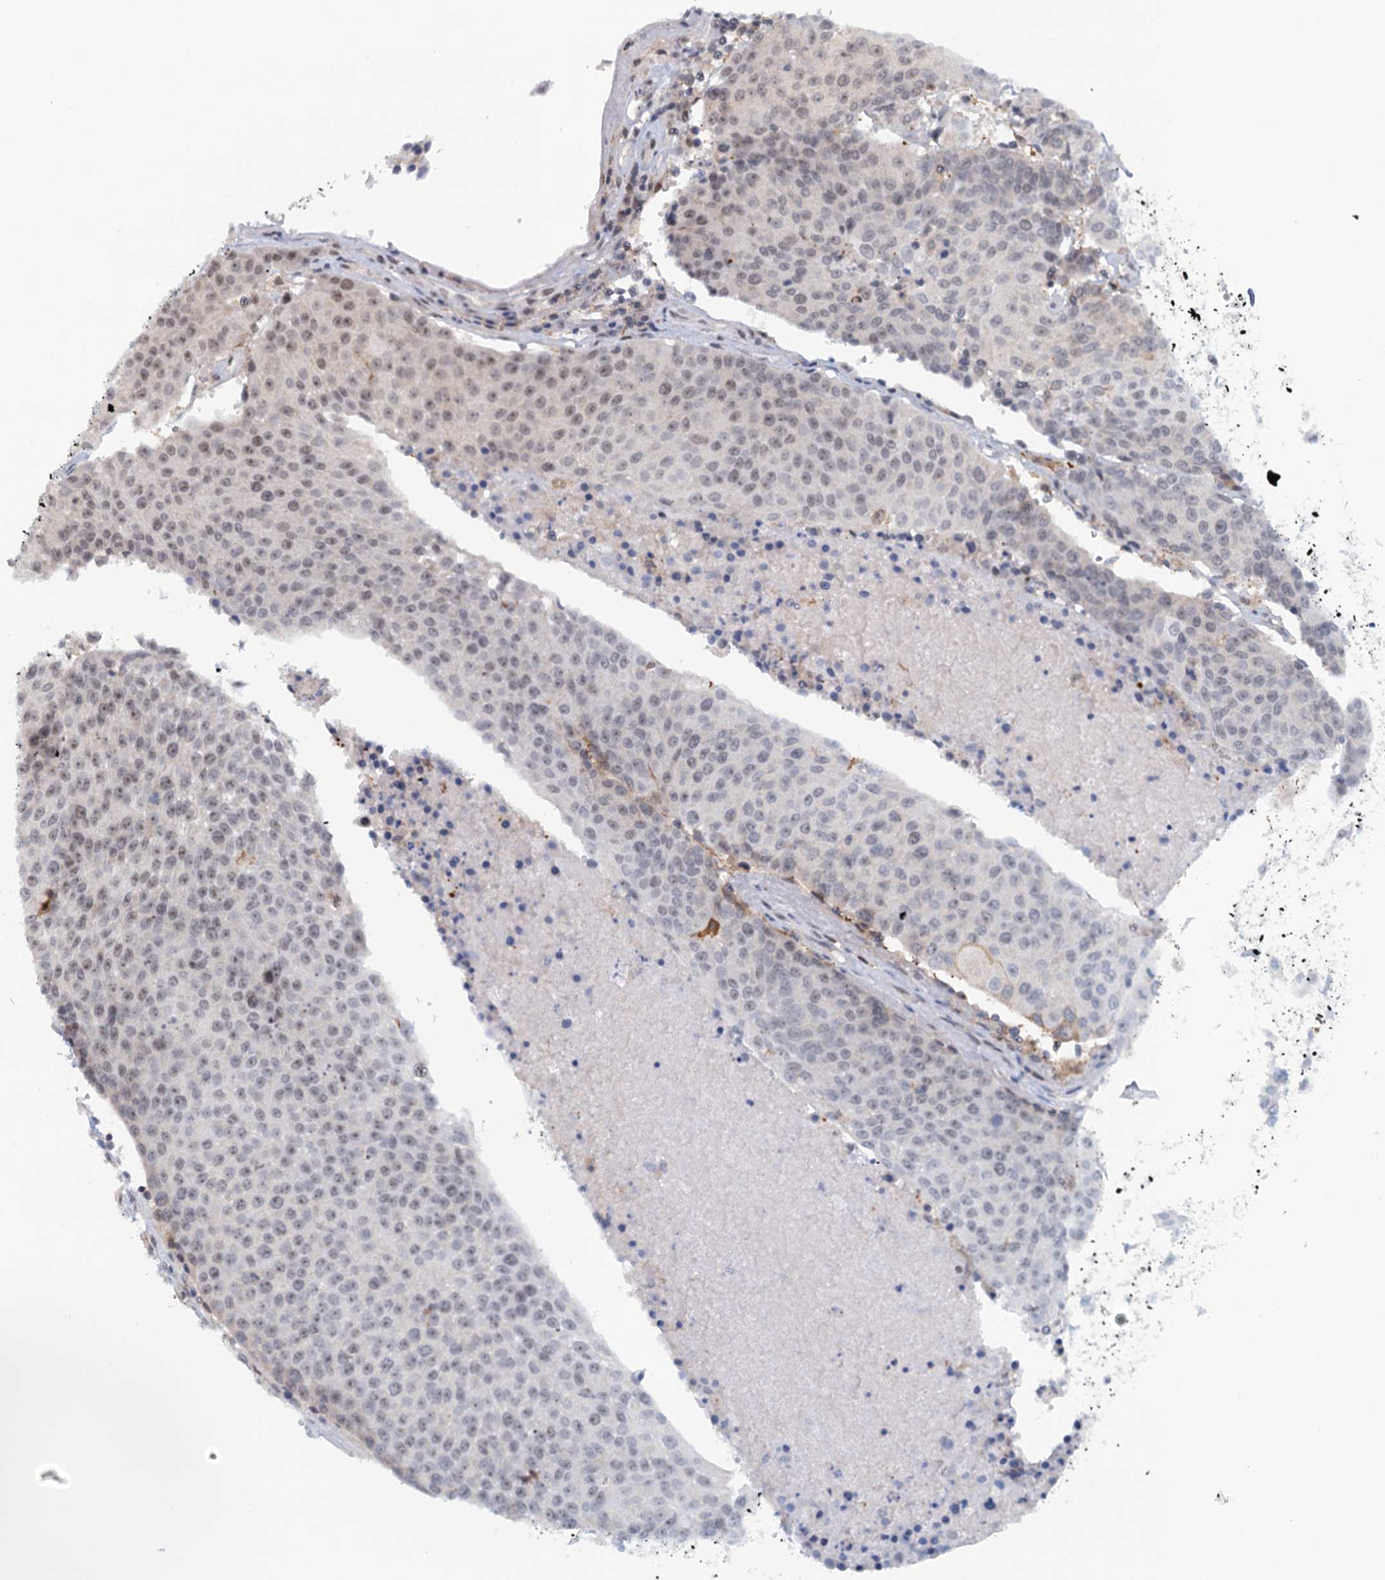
{"staining": {"intensity": "weak", "quantity": "25%-75%", "location": "nuclear"}, "tissue": "urothelial cancer", "cell_type": "Tumor cells", "image_type": "cancer", "snomed": [{"axis": "morphology", "description": "Urothelial carcinoma, High grade"}, {"axis": "topography", "description": "Urinary bladder"}], "caption": "High-magnification brightfield microscopy of urothelial carcinoma (high-grade) stained with DAB (brown) and counterstained with hematoxylin (blue). tumor cells exhibit weak nuclear staining is appreciated in about25%-75% of cells.", "gene": "C1D", "patient": {"sex": "female", "age": 85}}